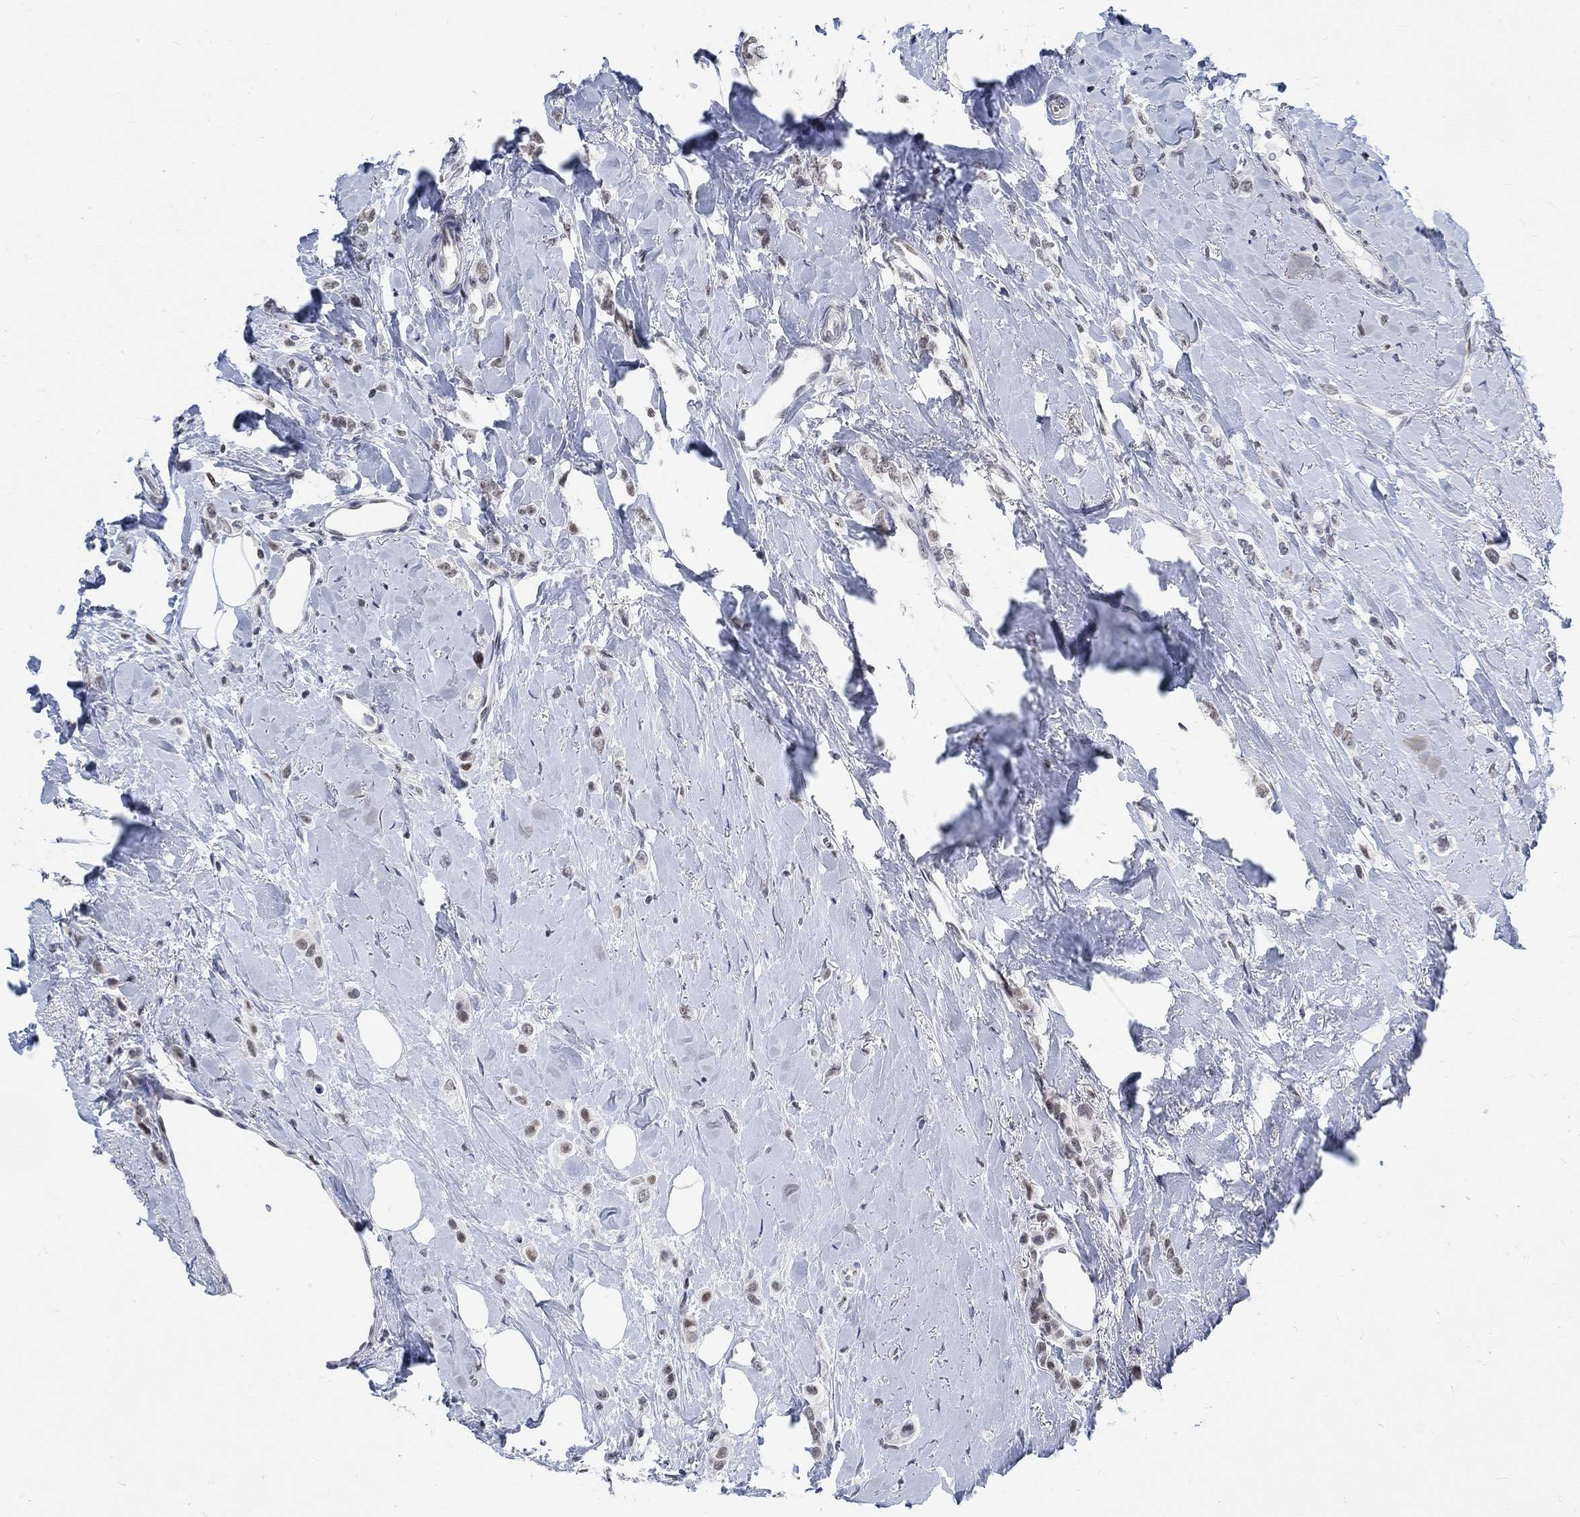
{"staining": {"intensity": "weak", "quantity": "<25%", "location": "nuclear"}, "tissue": "breast cancer", "cell_type": "Tumor cells", "image_type": "cancer", "snomed": [{"axis": "morphology", "description": "Lobular carcinoma"}, {"axis": "topography", "description": "Breast"}], "caption": "Micrograph shows no significant protein staining in tumor cells of breast cancer.", "gene": "KCNH8", "patient": {"sex": "female", "age": 66}}